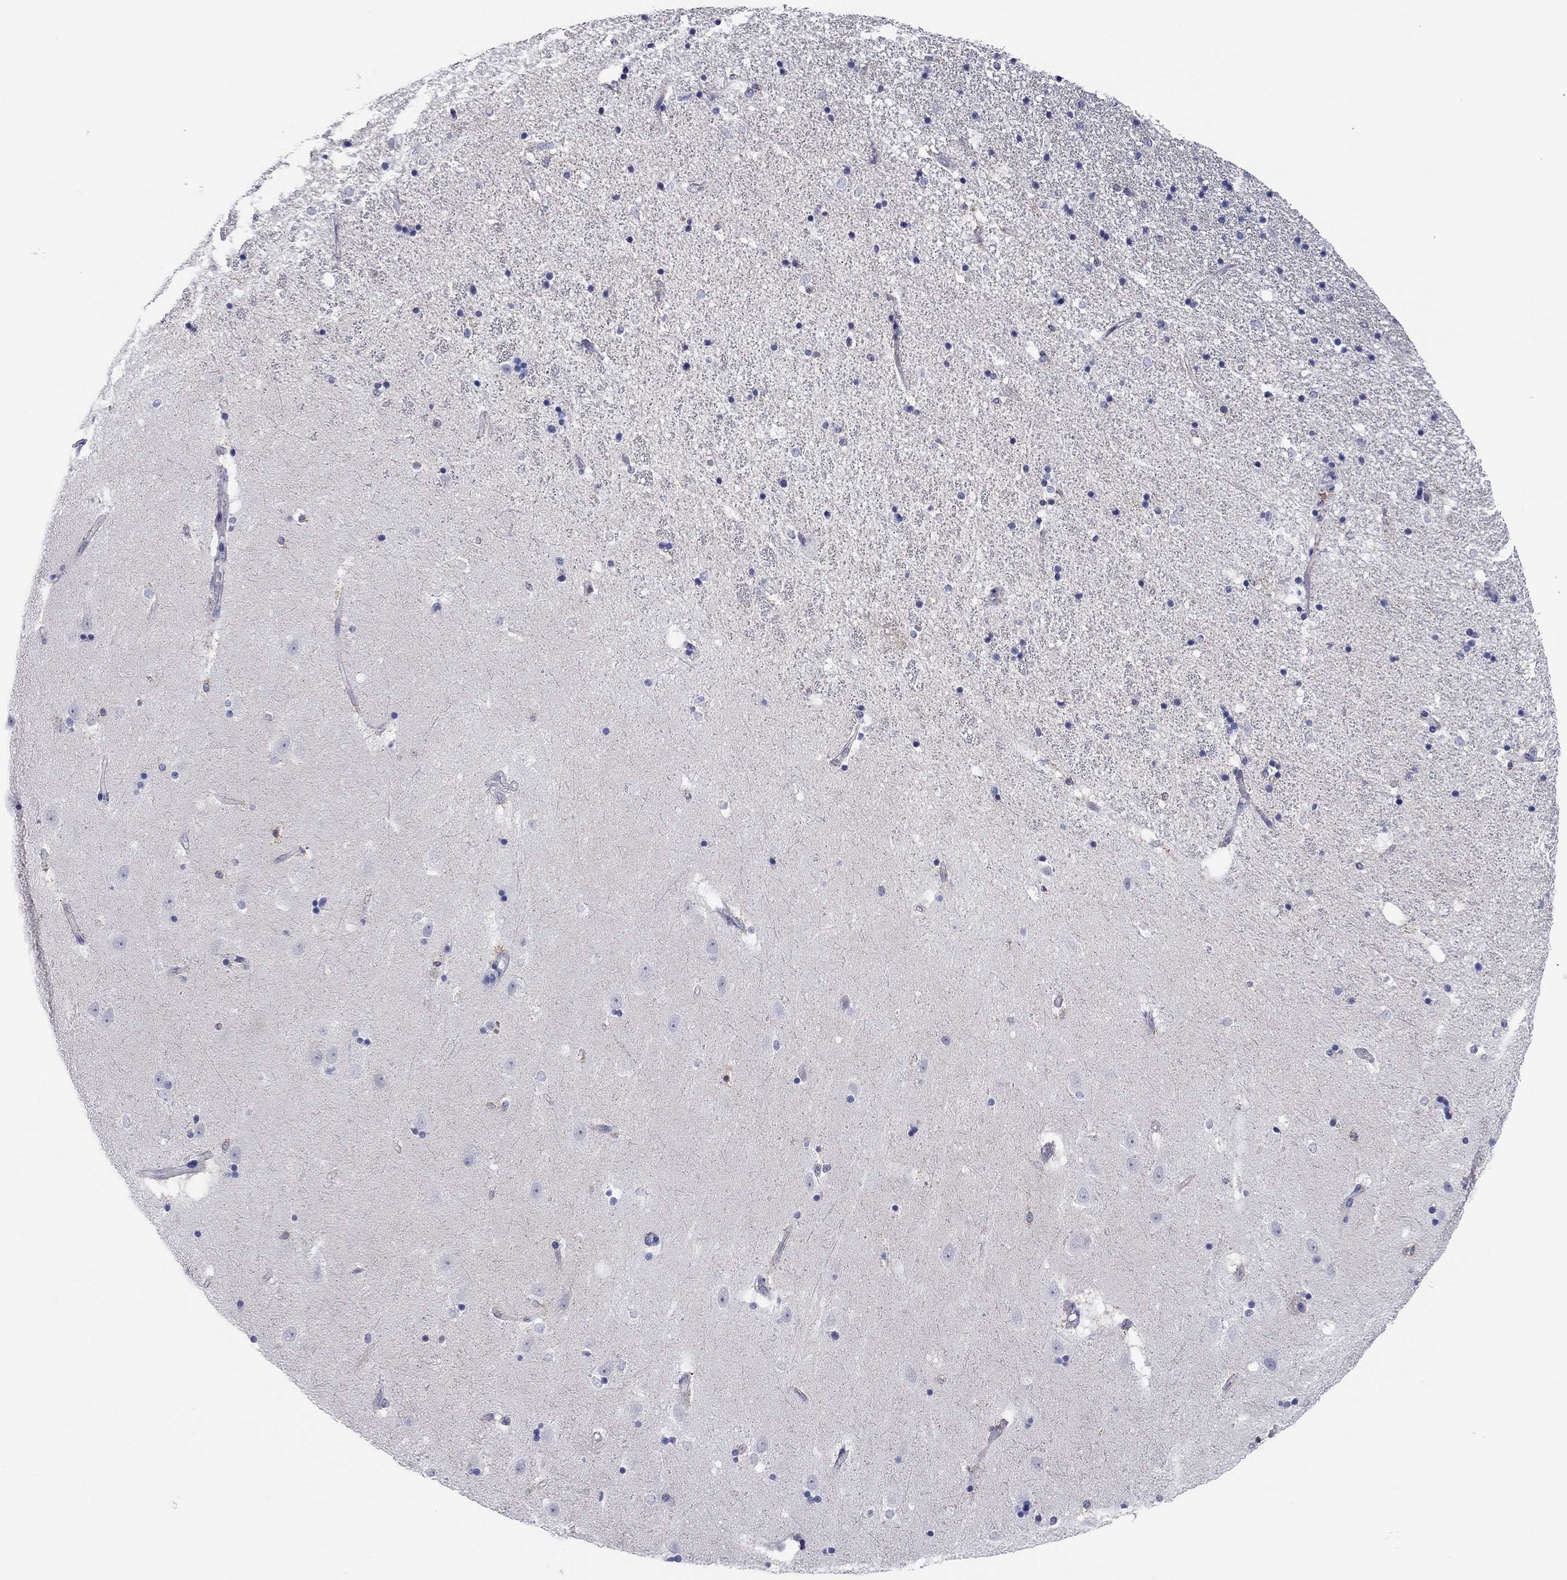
{"staining": {"intensity": "negative", "quantity": "none", "location": "none"}, "tissue": "hippocampus", "cell_type": "Glial cells", "image_type": "normal", "snomed": [{"axis": "morphology", "description": "Normal tissue, NOS"}, {"axis": "topography", "description": "Hippocampus"}], "caption": "Immunohistochemistry of unremarkable human hippocampus reveals no expression in glial cells.", "gene": "ENSG00000269035", "patient": {"sex": "male", "age": 49}}